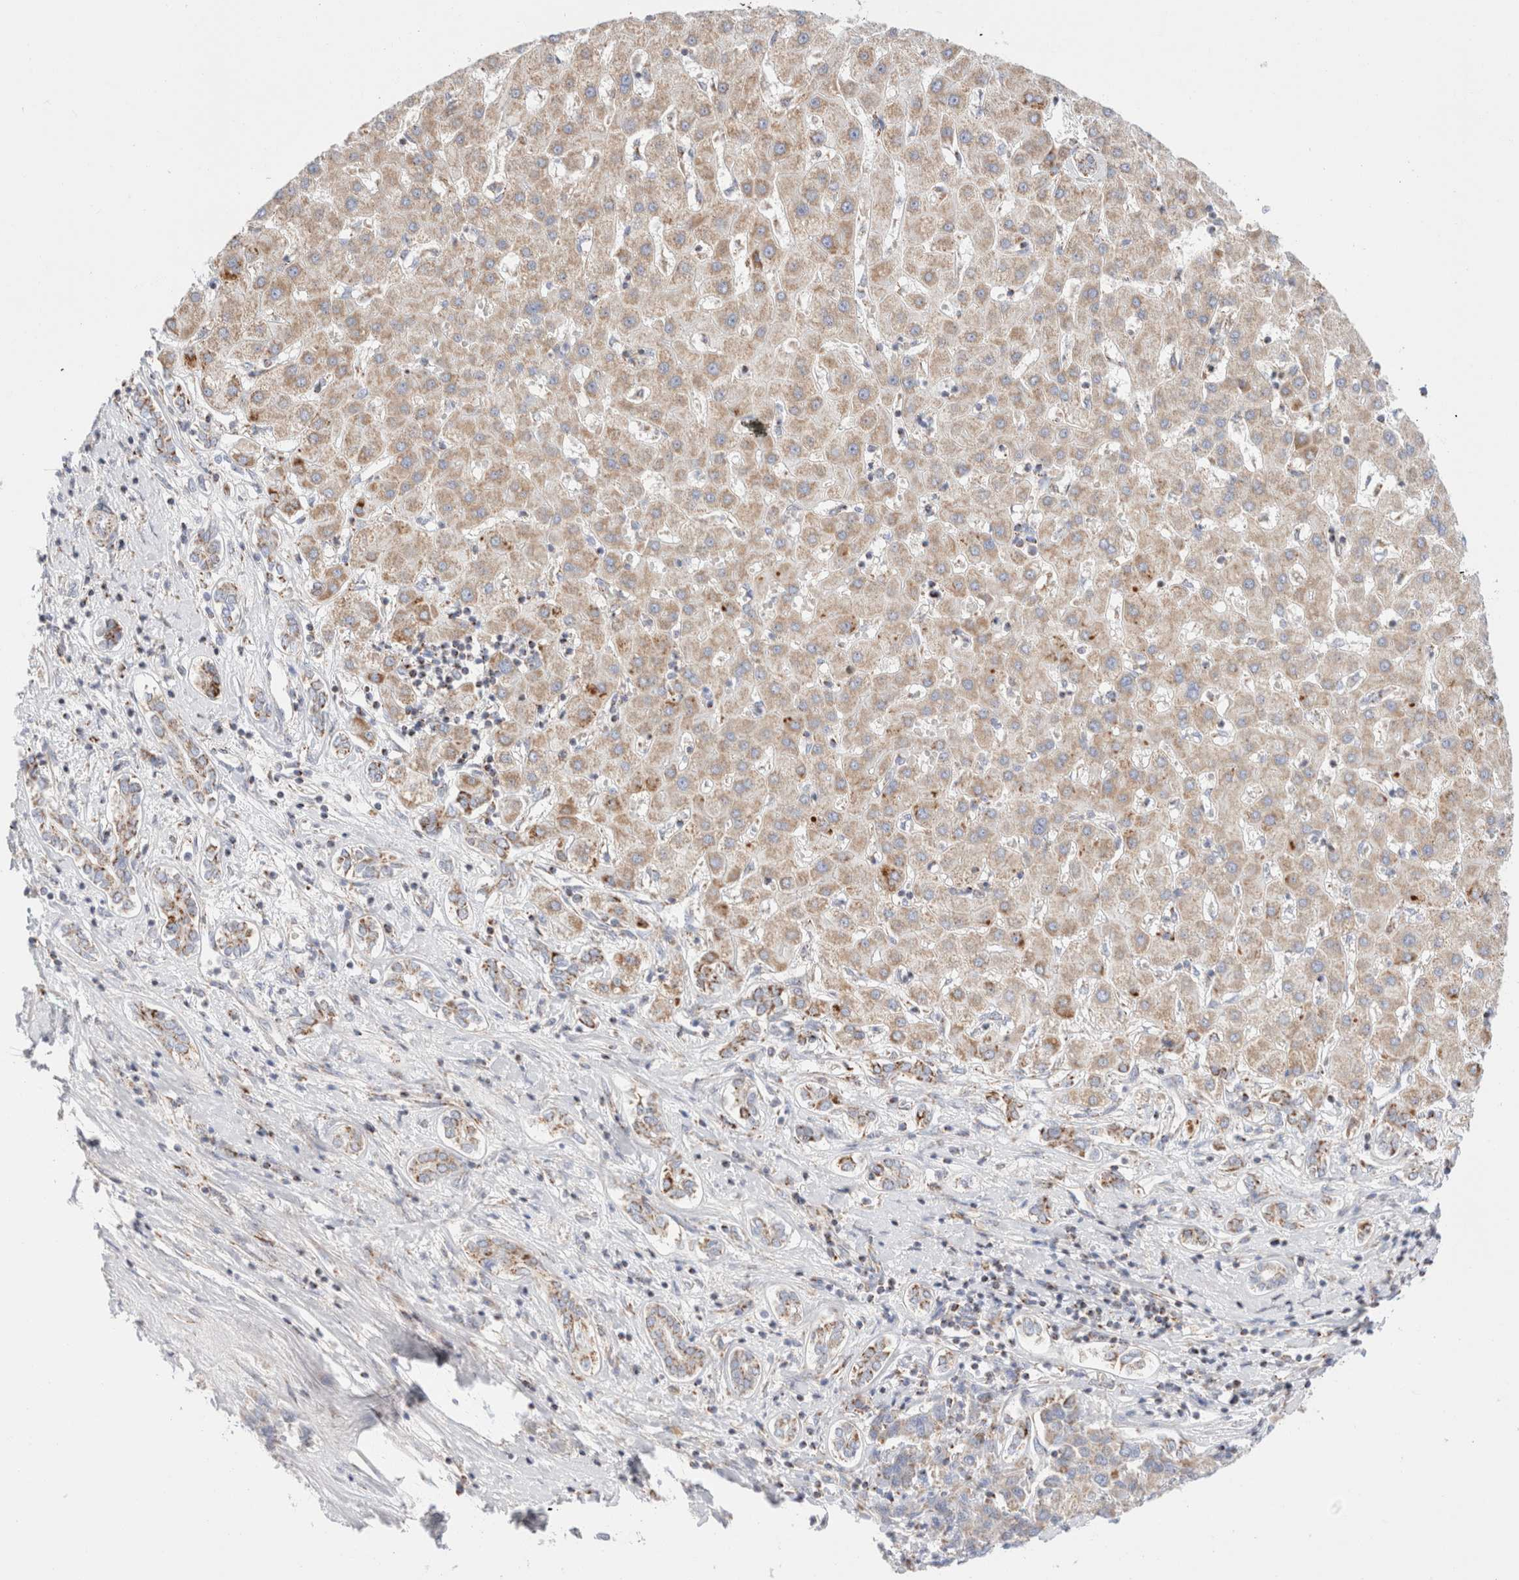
{"staining": {"intensity": "weak", "quantity": ">75%", "location": "cytoplasmic/membranous"}, "tissue": "liver cancer", "cell_type": "Tumor cells", "image_type": "cancer", "snomed": [{"axis": "morphology", "description": "Carcinoma, Hepatocellular, NOS"}, {"axis": "topography", "description": "Liver"}], "caption": "IHC of liver cancer exhibits low levels of weak cytoplasmic/membranous expression in about >75% of tumor cells. (brown staining indicates protein expression, while blue staining denotes nuclei).", "gene": "ATP6V1C1", "patient": {"sex": "male", "age": 65}}